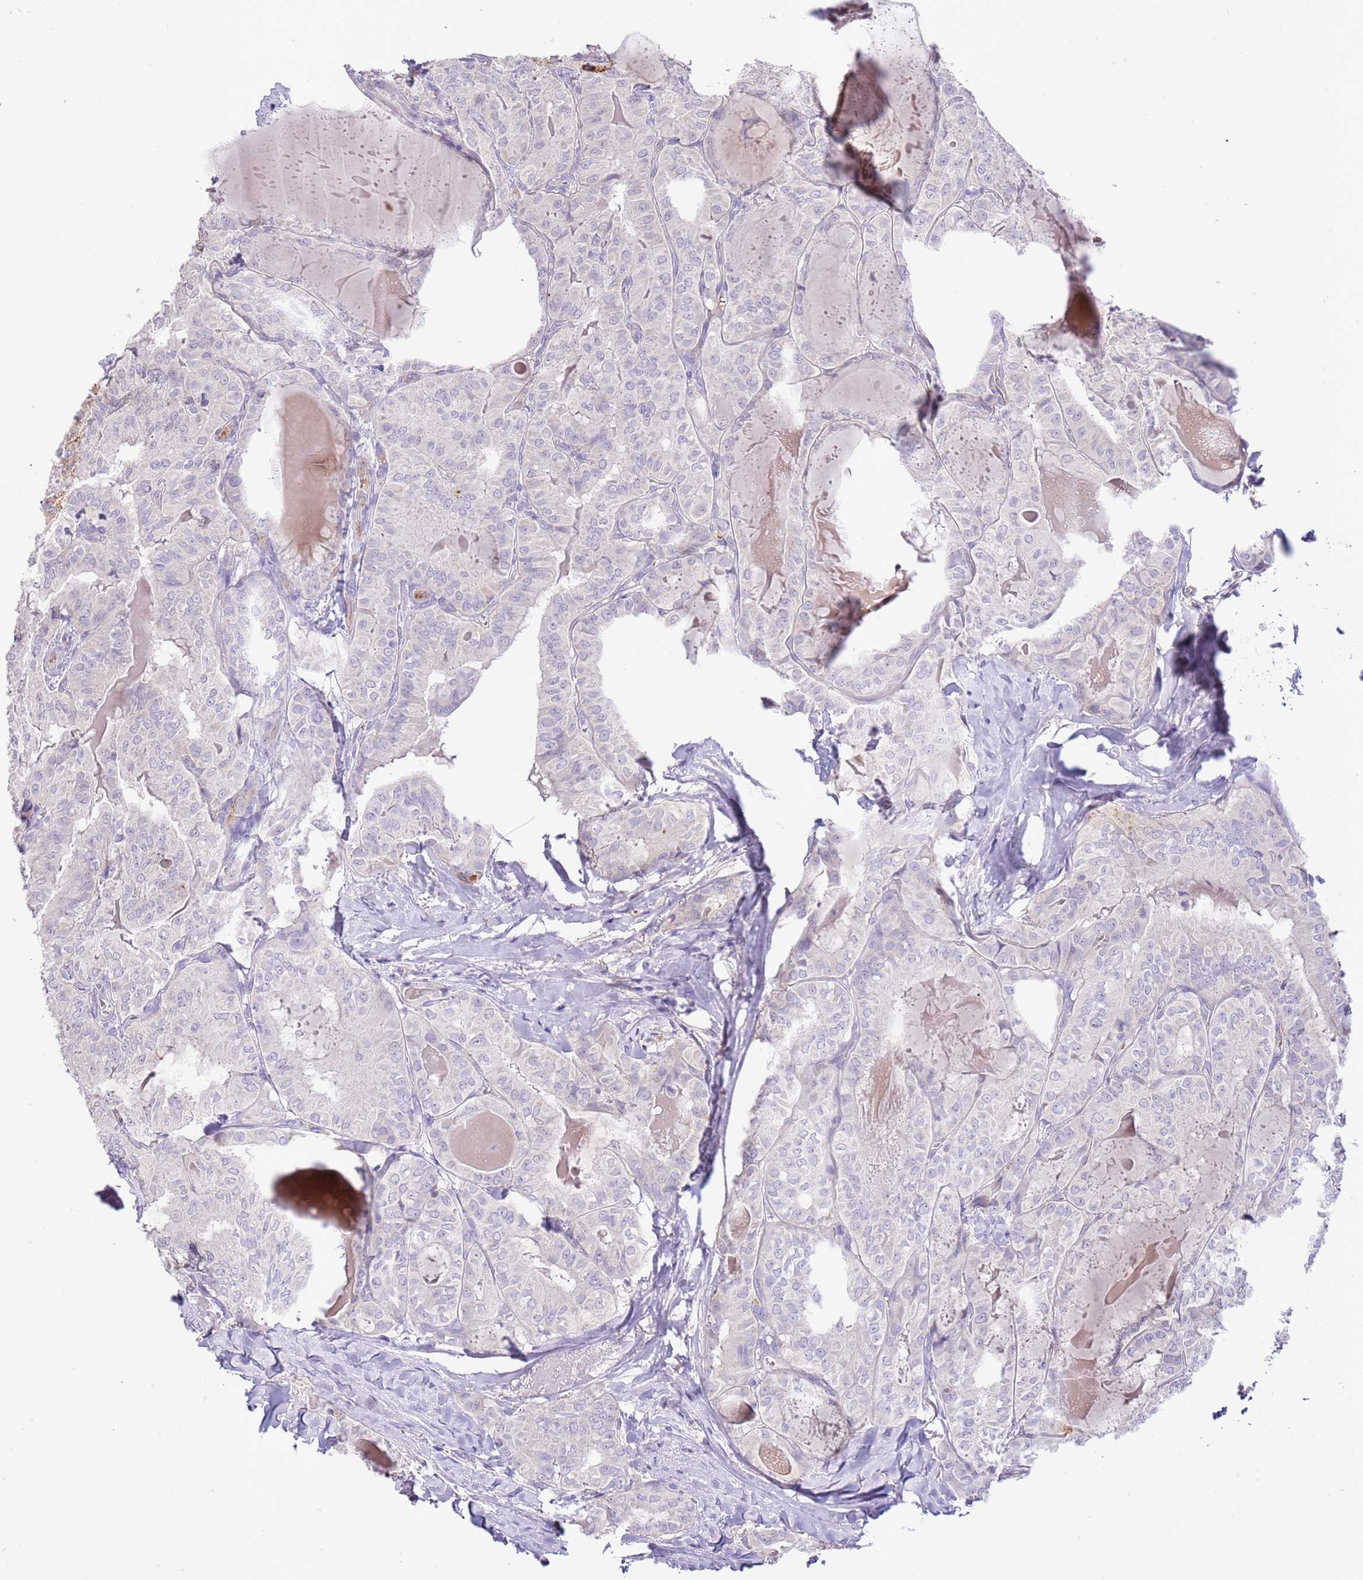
{"staining": {"intensity": "negative", "quantity": "none", "location": "none"}, "tissue": "thyroid cancer", "cell_type": "Tumor cells", "image_type": "cancer", "snomed": [{"axis": "morphology", "description": "Papillary adenocarcinoma, NOS"}, {"axis": "topography", "description": "Thyroid gland"}], "caption": "Immunohistochemistry of human papillary adenocarcinoma (thyroid) reveals no expression in tumor cells.", "gene": "ABHD17A", "patient": {"sex": "female", "age": 68}}